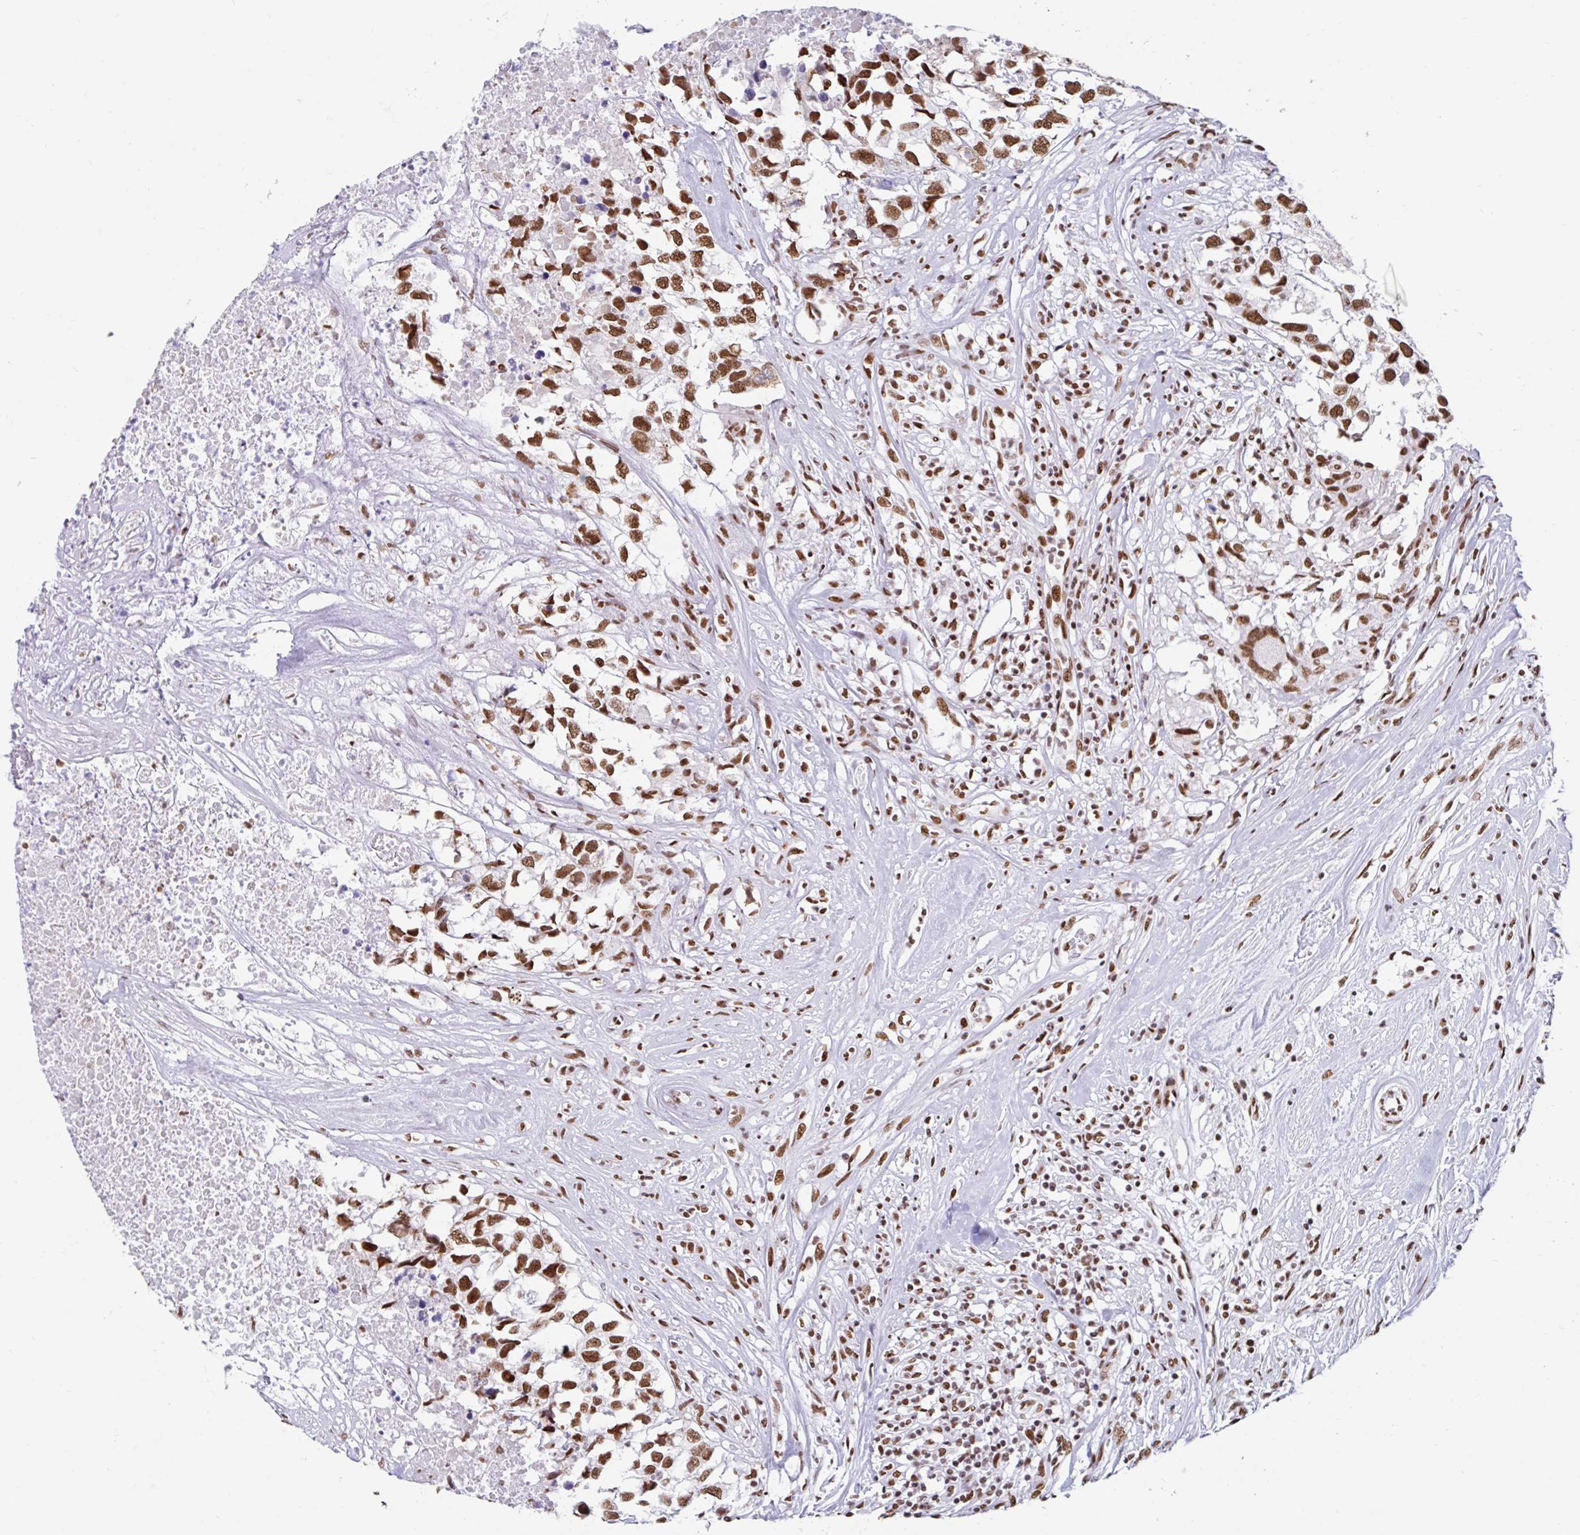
{"staining": {"intensity": "moderate", "quantity": ">75%", "location": "nuclear"}, "tissue": "testis cancer", "cell_type": "Tumor cells", "image_type": "cancer", "snomed": [{"axis": "morphology", "description": "Carcinoma, Embryonal, NOS"}, {"axis": "topography", "description": "Testis"}], "caption": "Testis cancer stained with a brown dye shows moderate nuclear positive expression in about >75% of tumor cells.", "gene": "KHDRBS1", "patient": {"sex": "male", "age": 83}}